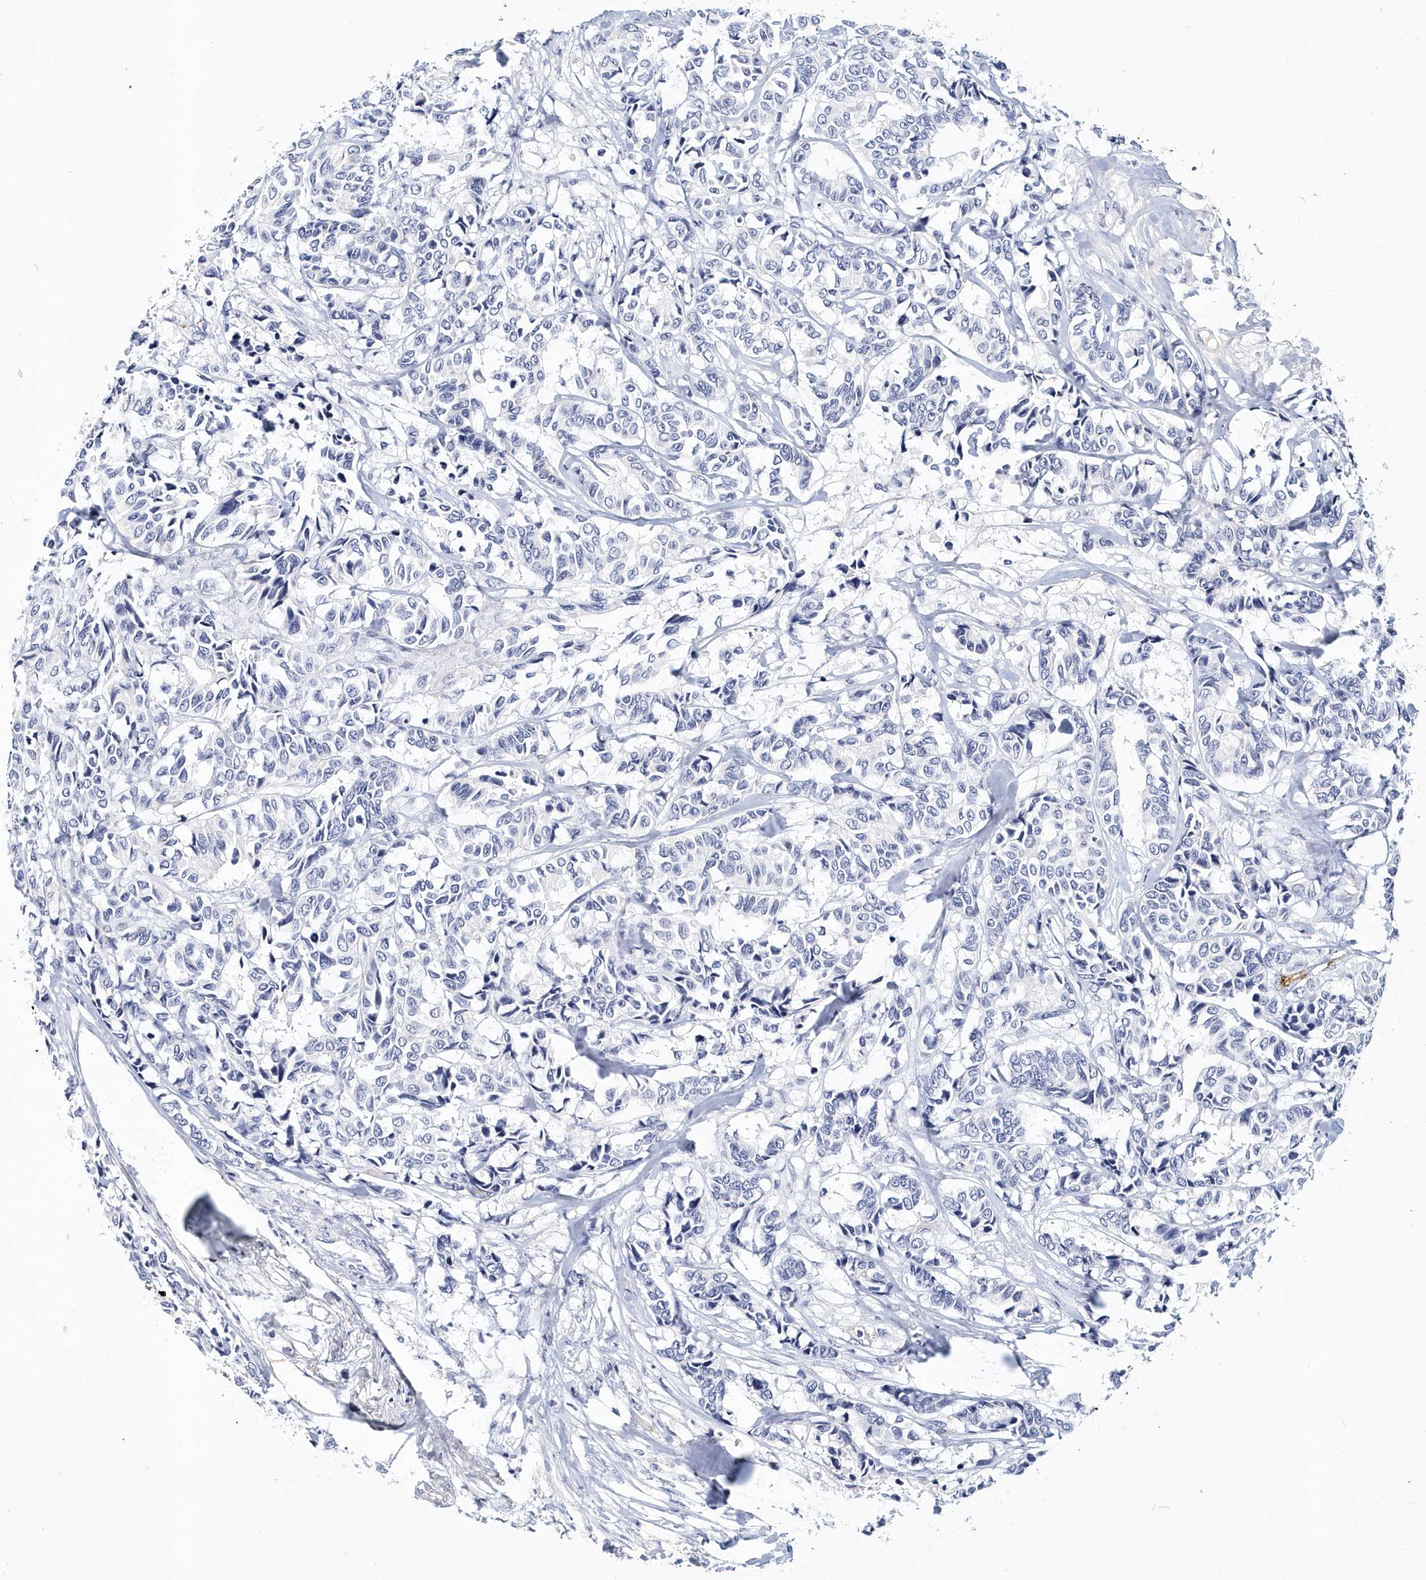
{"staining": {"intensity": "negative", "quantity": "none", "location": "none"}, "tissue": "breast cancer", "cell_type": "Tumor cells", "image_type": "cancer", "snomed": [{"axis": "morphology", "description": "Duct carcinoma"}, {"axis": "topography", "description": "Breast"}], "caption": "Immunohistochemistry image of human infiltrating ductal carcinoma (breast) stained for a protein (brown), which displays no staining in tumor cells. (DAB immunohistochemistry (IHC) with hematoxylin counter stain).", "gene": "ITGA2B", "patient": {"sex": "female", "age": 87}}